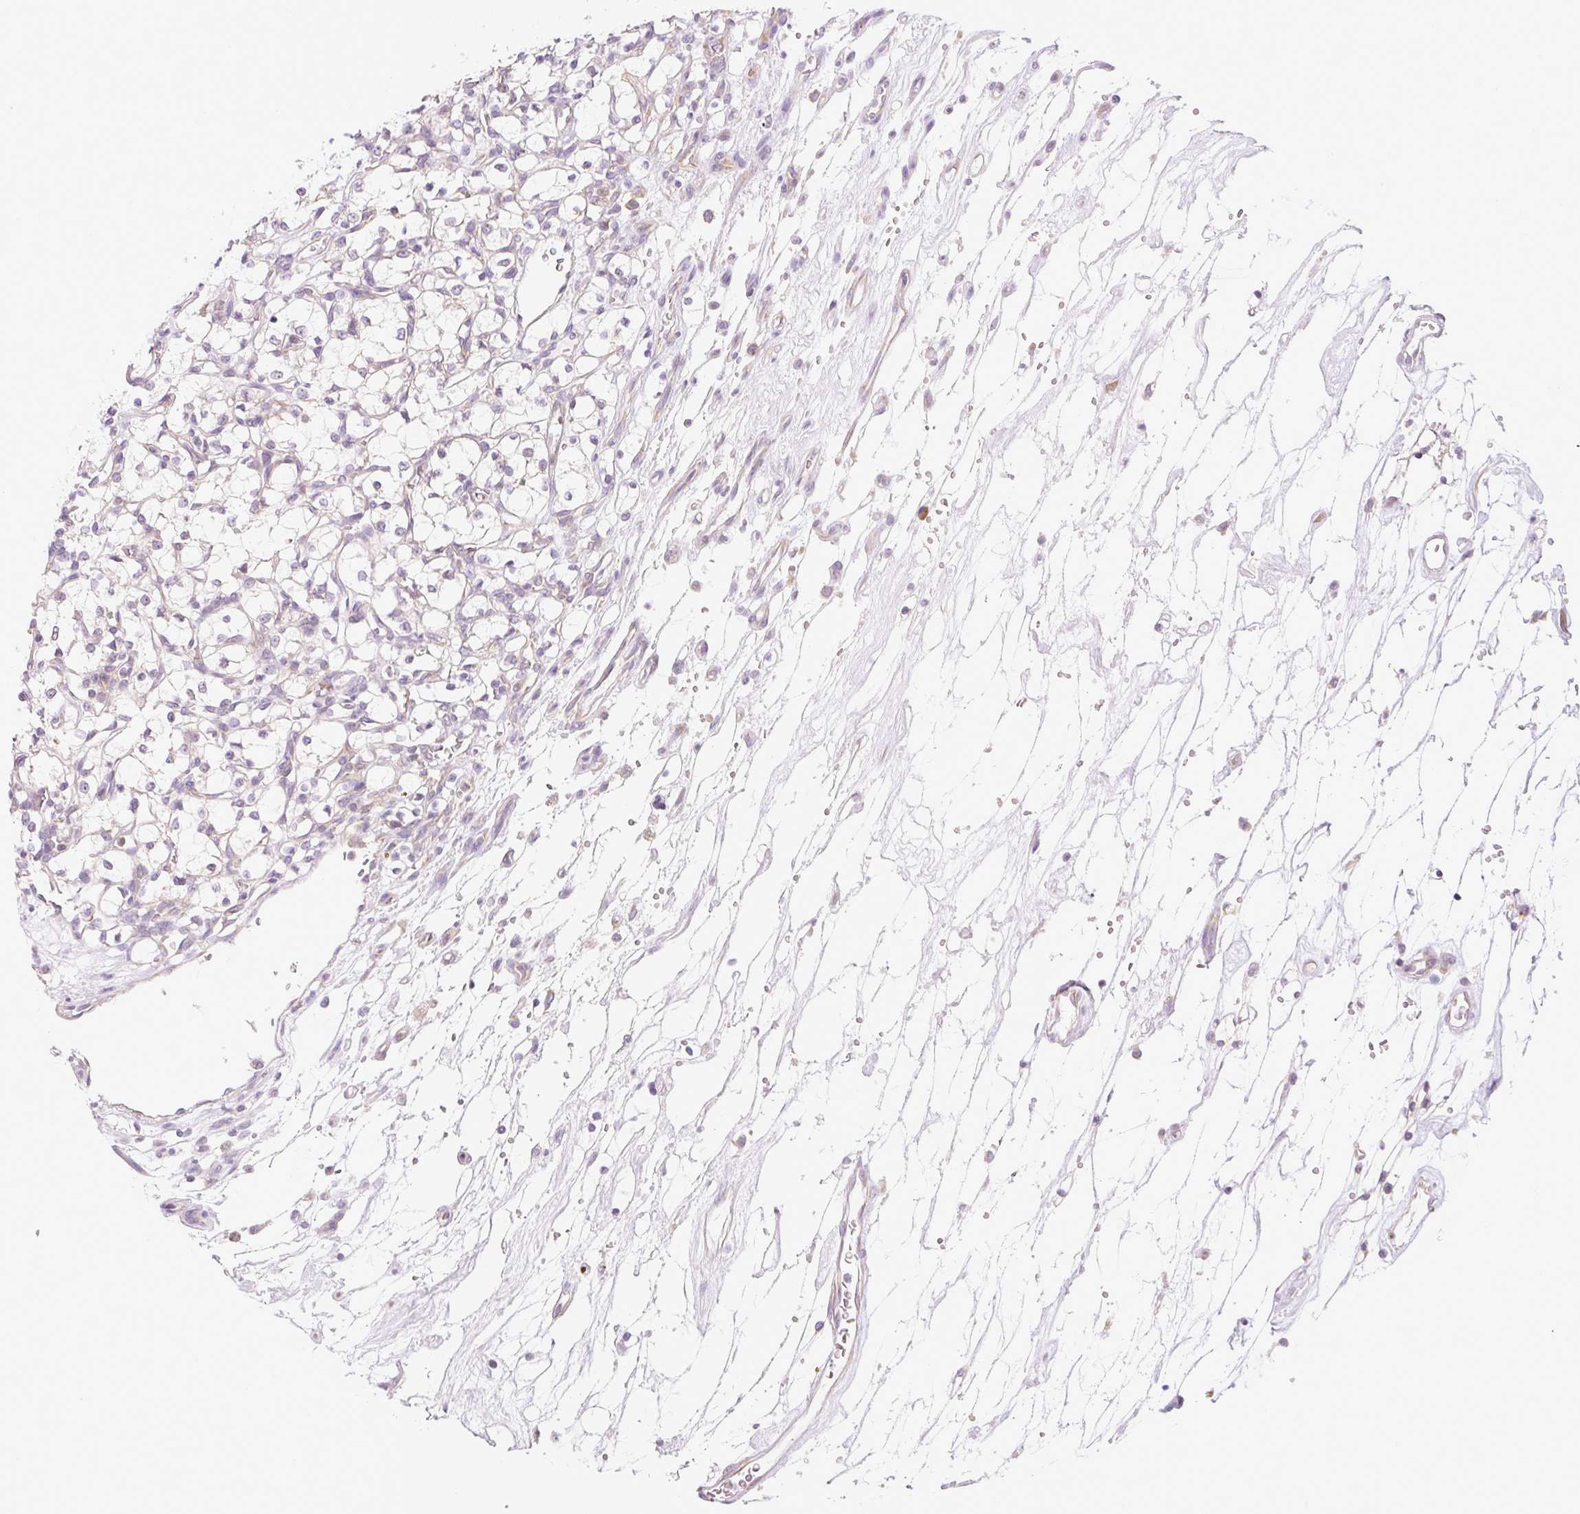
{"staining": {"intensity": "negative", "quantity": "none", "location": "none"}, "tissue": "renal cancer", "cell_type": "Tumor cells", "image_type": "cancer", "snomed": [{"axis": "morphology", "description": "Adenocarcinoma, NOS"}, {"axis": "topography", "description": "Kidney"}], "caption": "Photomicrograph shows no protein expression in tumor cells of adenocarcinoma (renal) tissue. (Stains: DAB (3,3'-diaminobenzidine) immunohistochemistry with hematoxylin counter stain, Microscopy: brightfield microscopy at high magnification).", "gene": "RPL18A", "patient": {"sex": "female", "age": 69}}